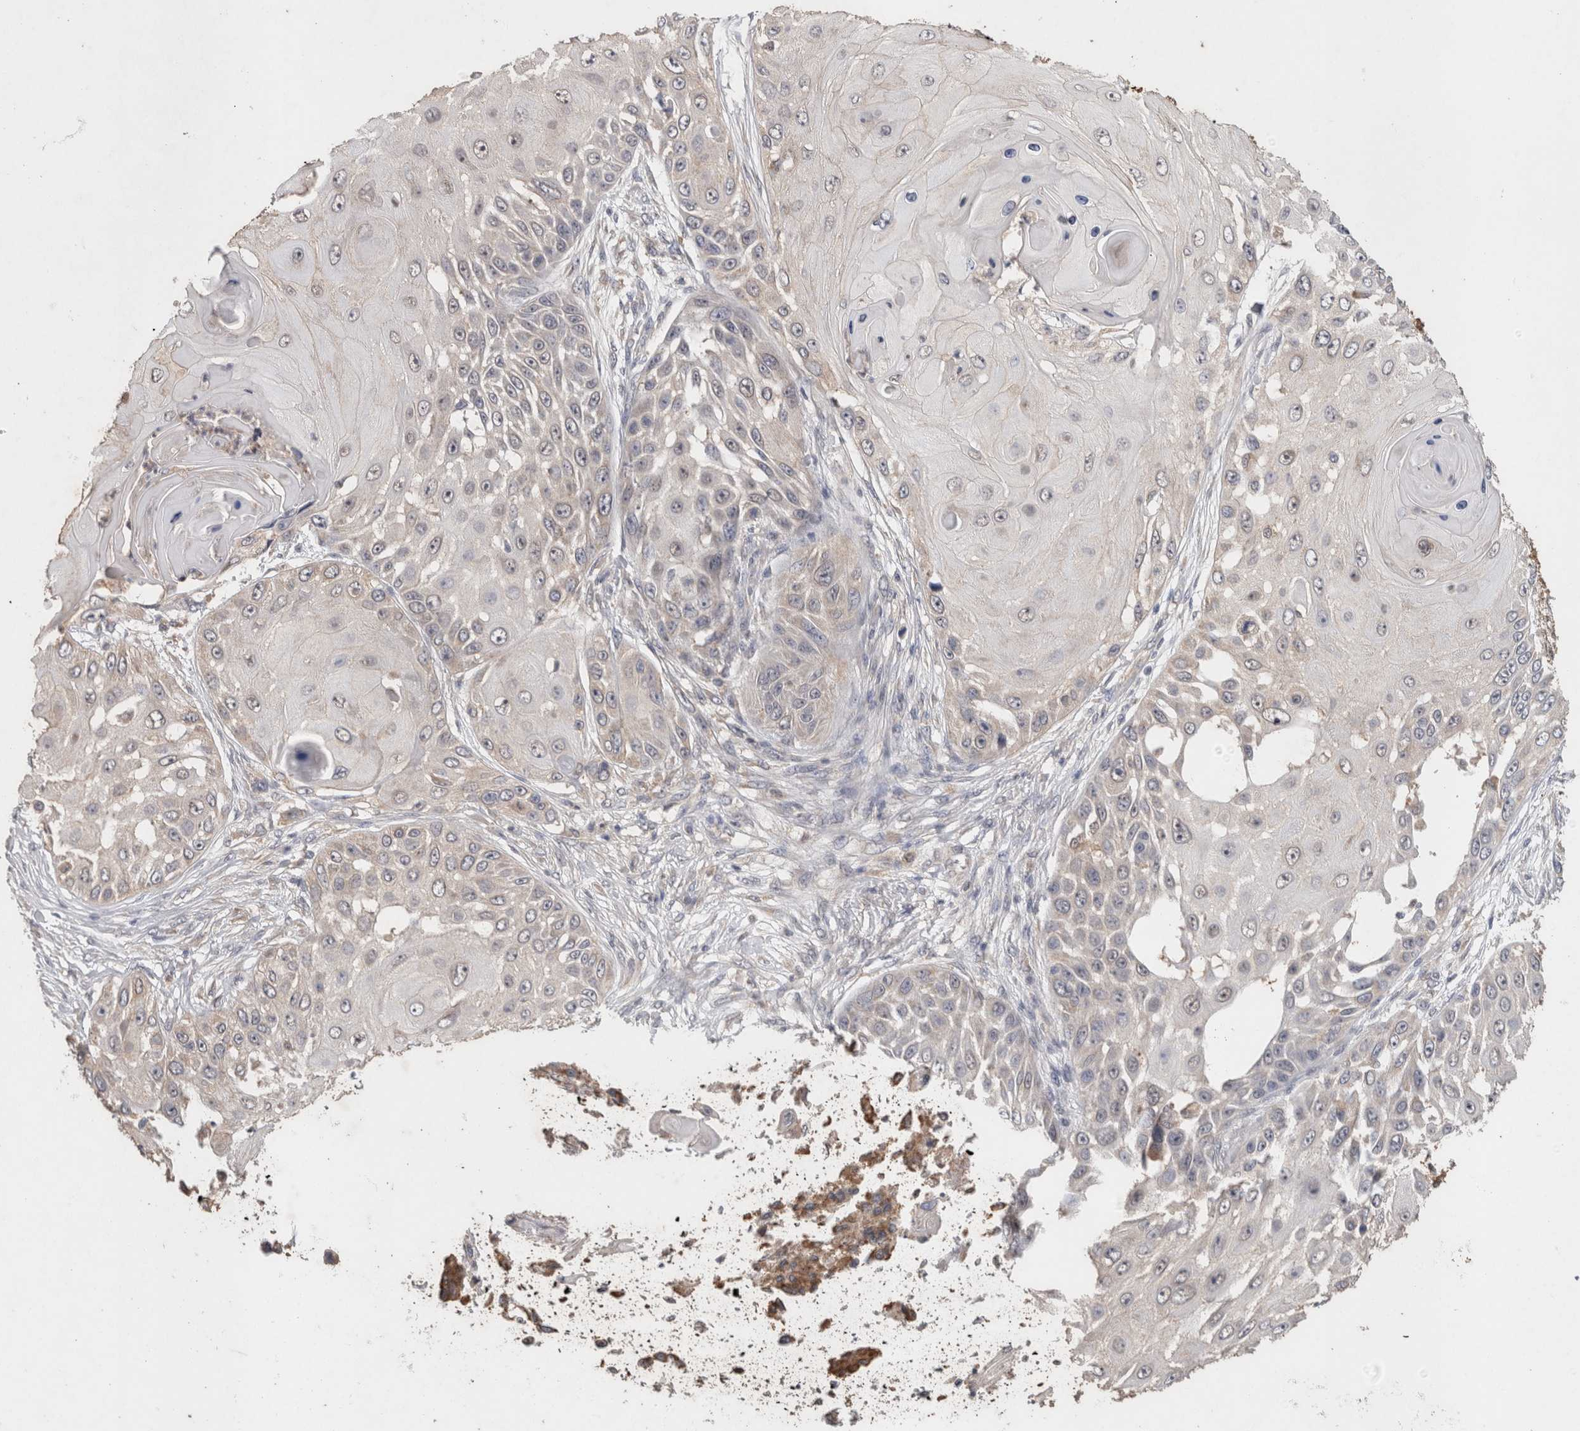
{"staining": {"intensity": "negative", "quantity": "none", "location": "none"}, "tissue": "skin cancer", "cell_type": "Tumor cells", "image_type": "cancer", "snomed": [{"axis": "morphology", "description": "Squamous cell carcinoma, NOS"}, {"axis": "topography", "description": "Skin"}], "caption": "Human squamous cell carcinoma (skin) stained for a protein using immunohistochemistry exhibits no expression in tumor cells.", "gene": "RAB14", "patient": {"sex": "female", "age": 44}}